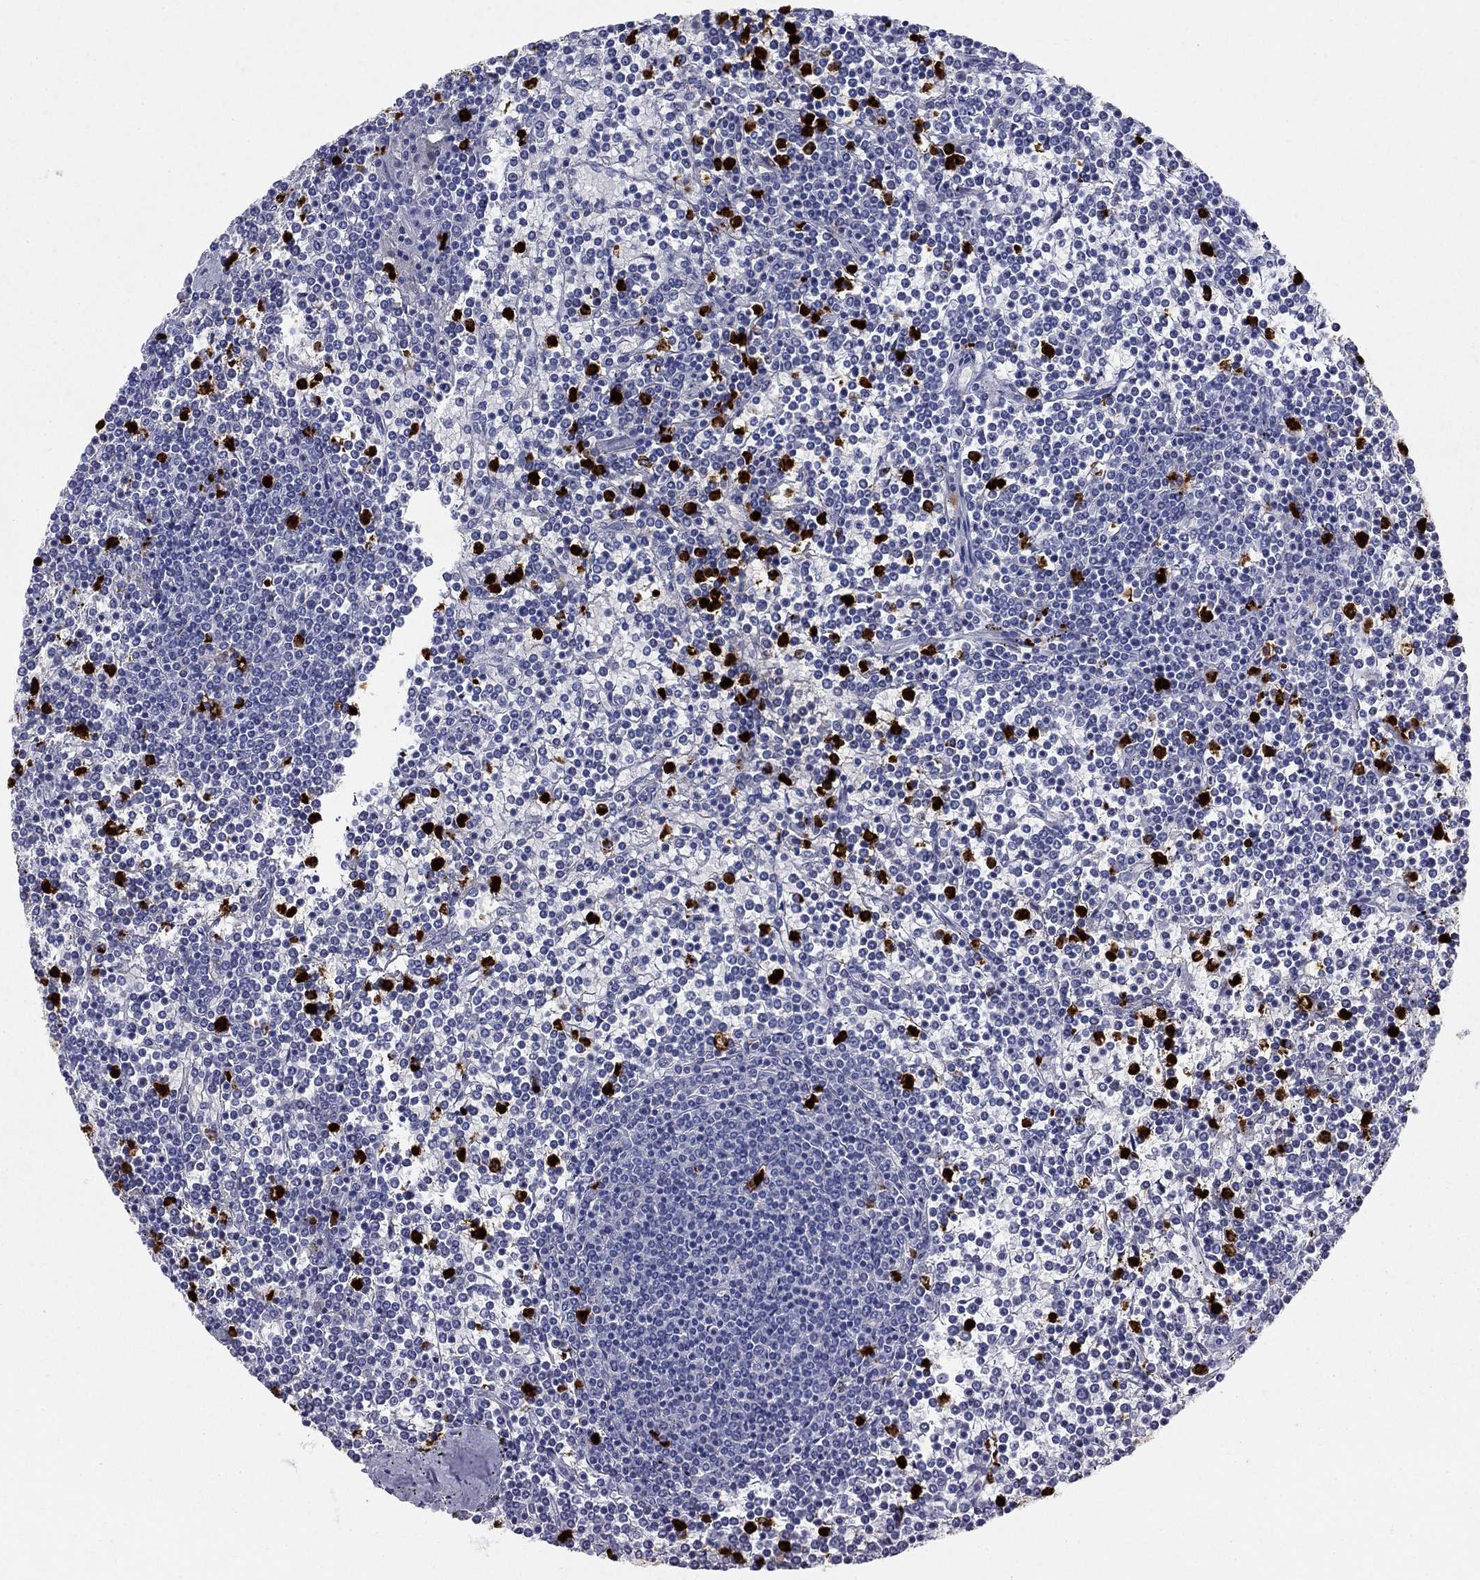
{"staining": {"intensity": "negative", "quantity": "none", "location": "none"}, "tissue": "lymphoma", "cell_type": "Tumor cells", "image_type": "cancer", "snomed": [{"axis": "morphology", "description": "Malignant lymphoma, non-Hodgkin's type, Low grade"}, {"axis": "topography", "description": "Spleen"}], "caption": "DAB immunohistochemical staining of human malignant lymphoma, non-Hodgkin's type (low-grade) shows no significant expression in tumor cells.", "gene": "AZU1", "patient": {"sex": "female", "age": 19}}